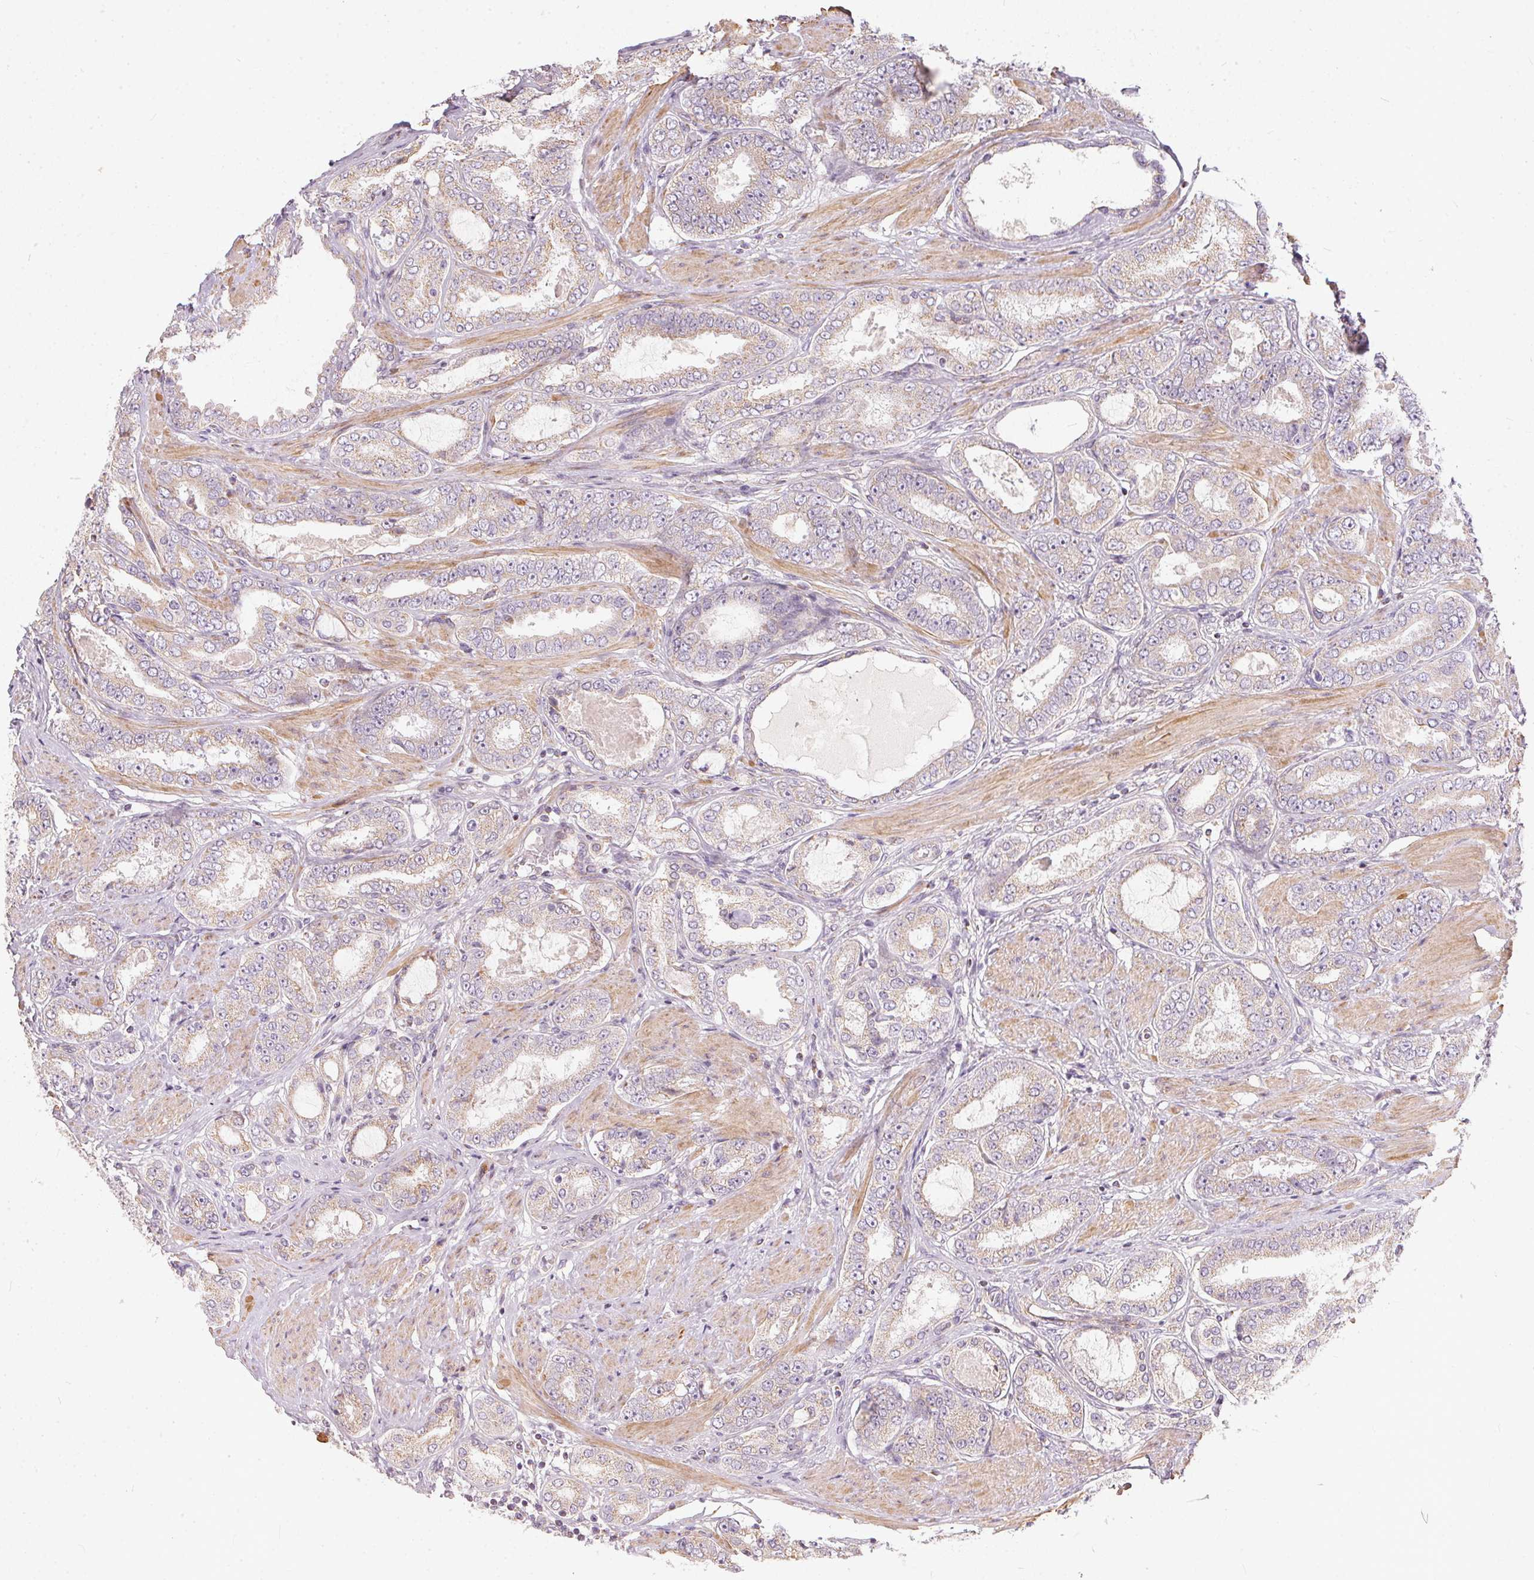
{"staining": {"intensity": "weak", "quantity": ">75%", "location": "cytoplasmic/membranous"}, "tissue": "prostate cancer", "cell_type": "Tumor cells", "image_type": "cancer", "snomed": [{"axis": "morphology", "description": "Adenocarcinoma, High grade"}, {"axis": "topography", "description": "Prostate"}], "caption": "Tumor cells demonstrate low levels of weak cytoplasmic/membranous staining in approximately >75% of cells in prostate adenocarcinoma (high-grade). (DAB = brown stain, brightfield microscopy at high magnification).", "gene": "VWA5B2", "patient": {"sex": "male", "age": 63}}